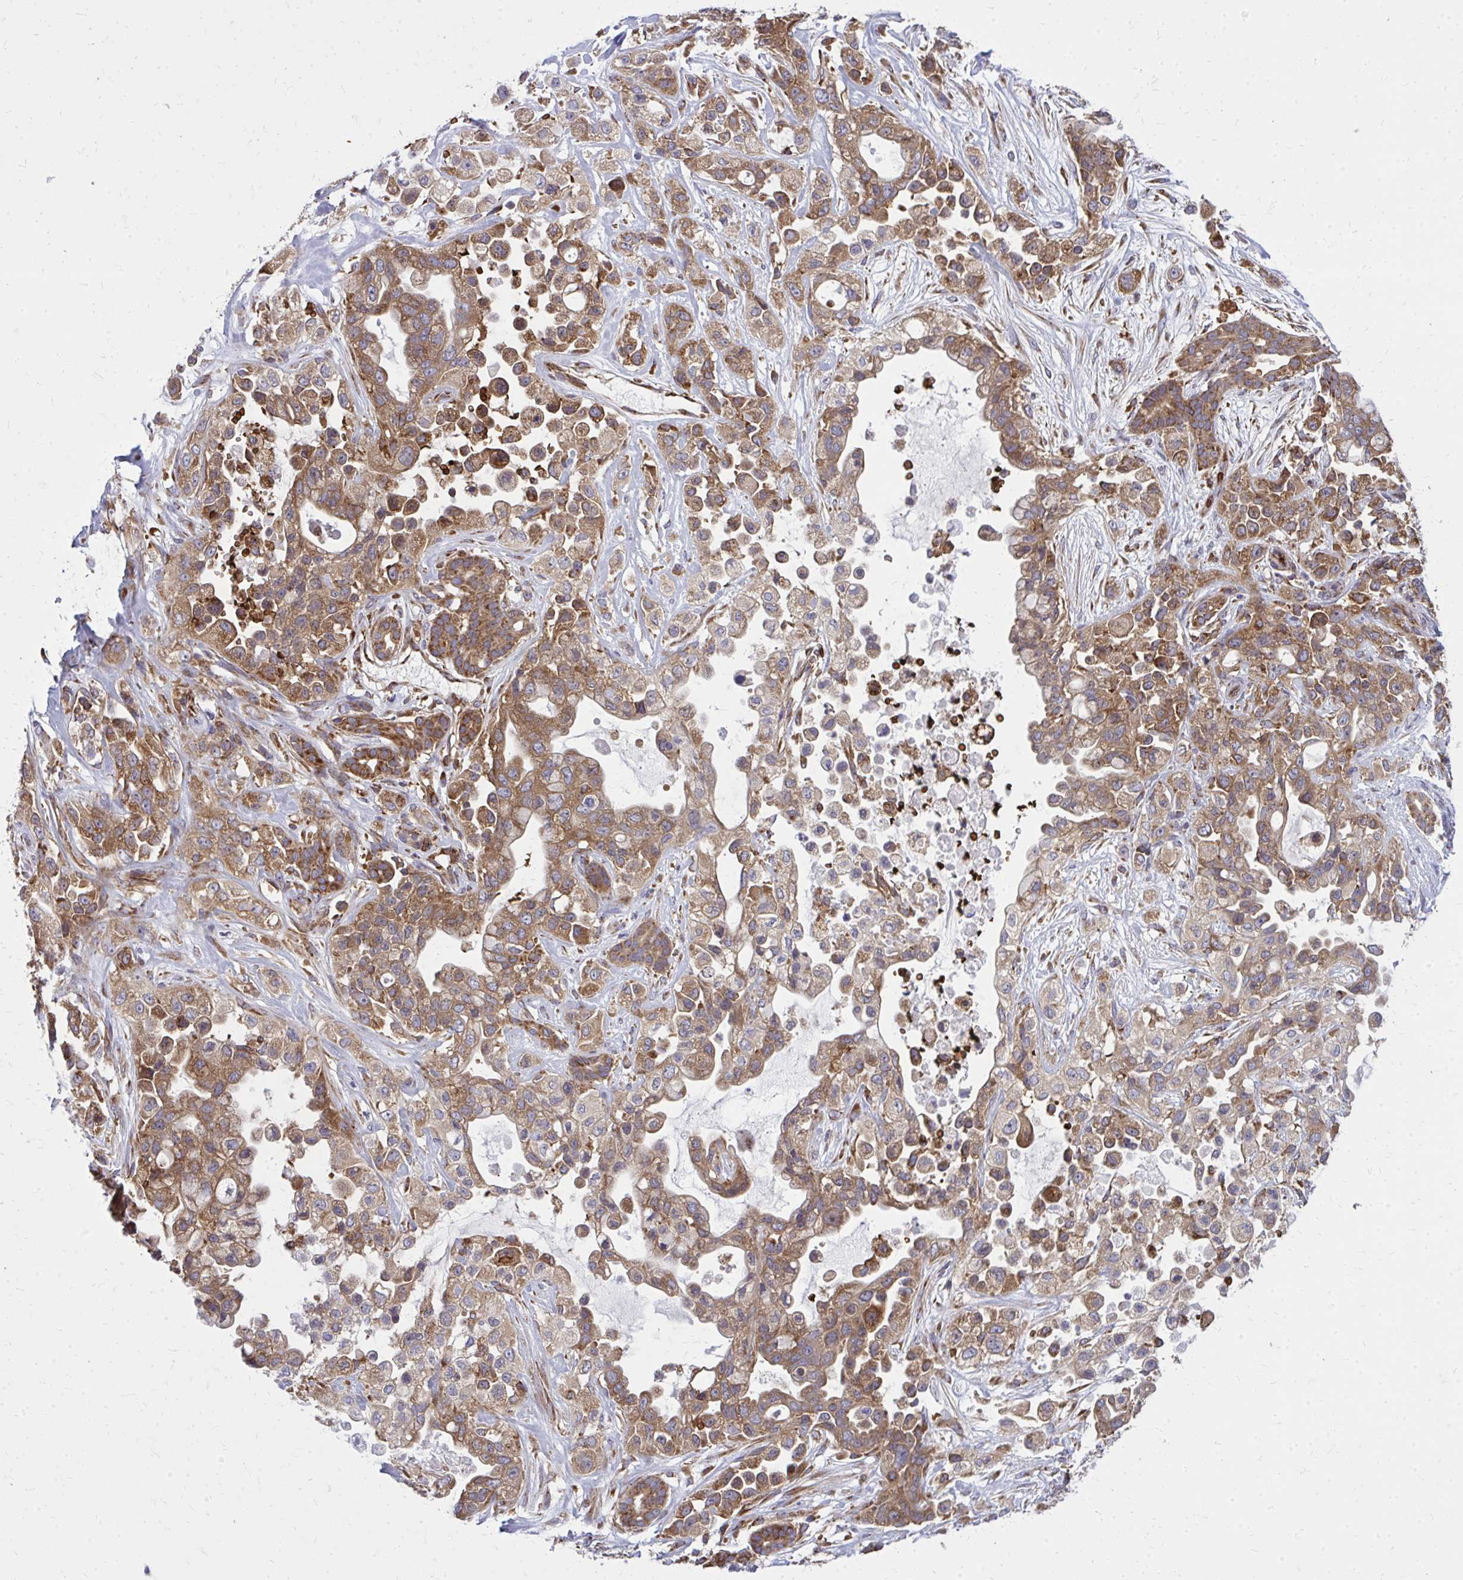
{"staining": {"intensity": "moderate", "quantity": ">75%", "location": "cytoplasmic/membranous"}, "tissue": "pancreatic cancer", "cell_type": "Tumor cells", "image_type": "cancer", "snomed": [{"axis": "morphology", "description": "Adenocarcinoma, NOS"}, {"axis": "topography", "description": "Pancreas"}], "caption": "The histopathology image reveals a brown stain indicating the presence of a protein in the cytoplasmic/membranous of tumor cells in pancreatic cancer.", "gene": "PDK4", "patient": {"sex": "male", "age": 44}}